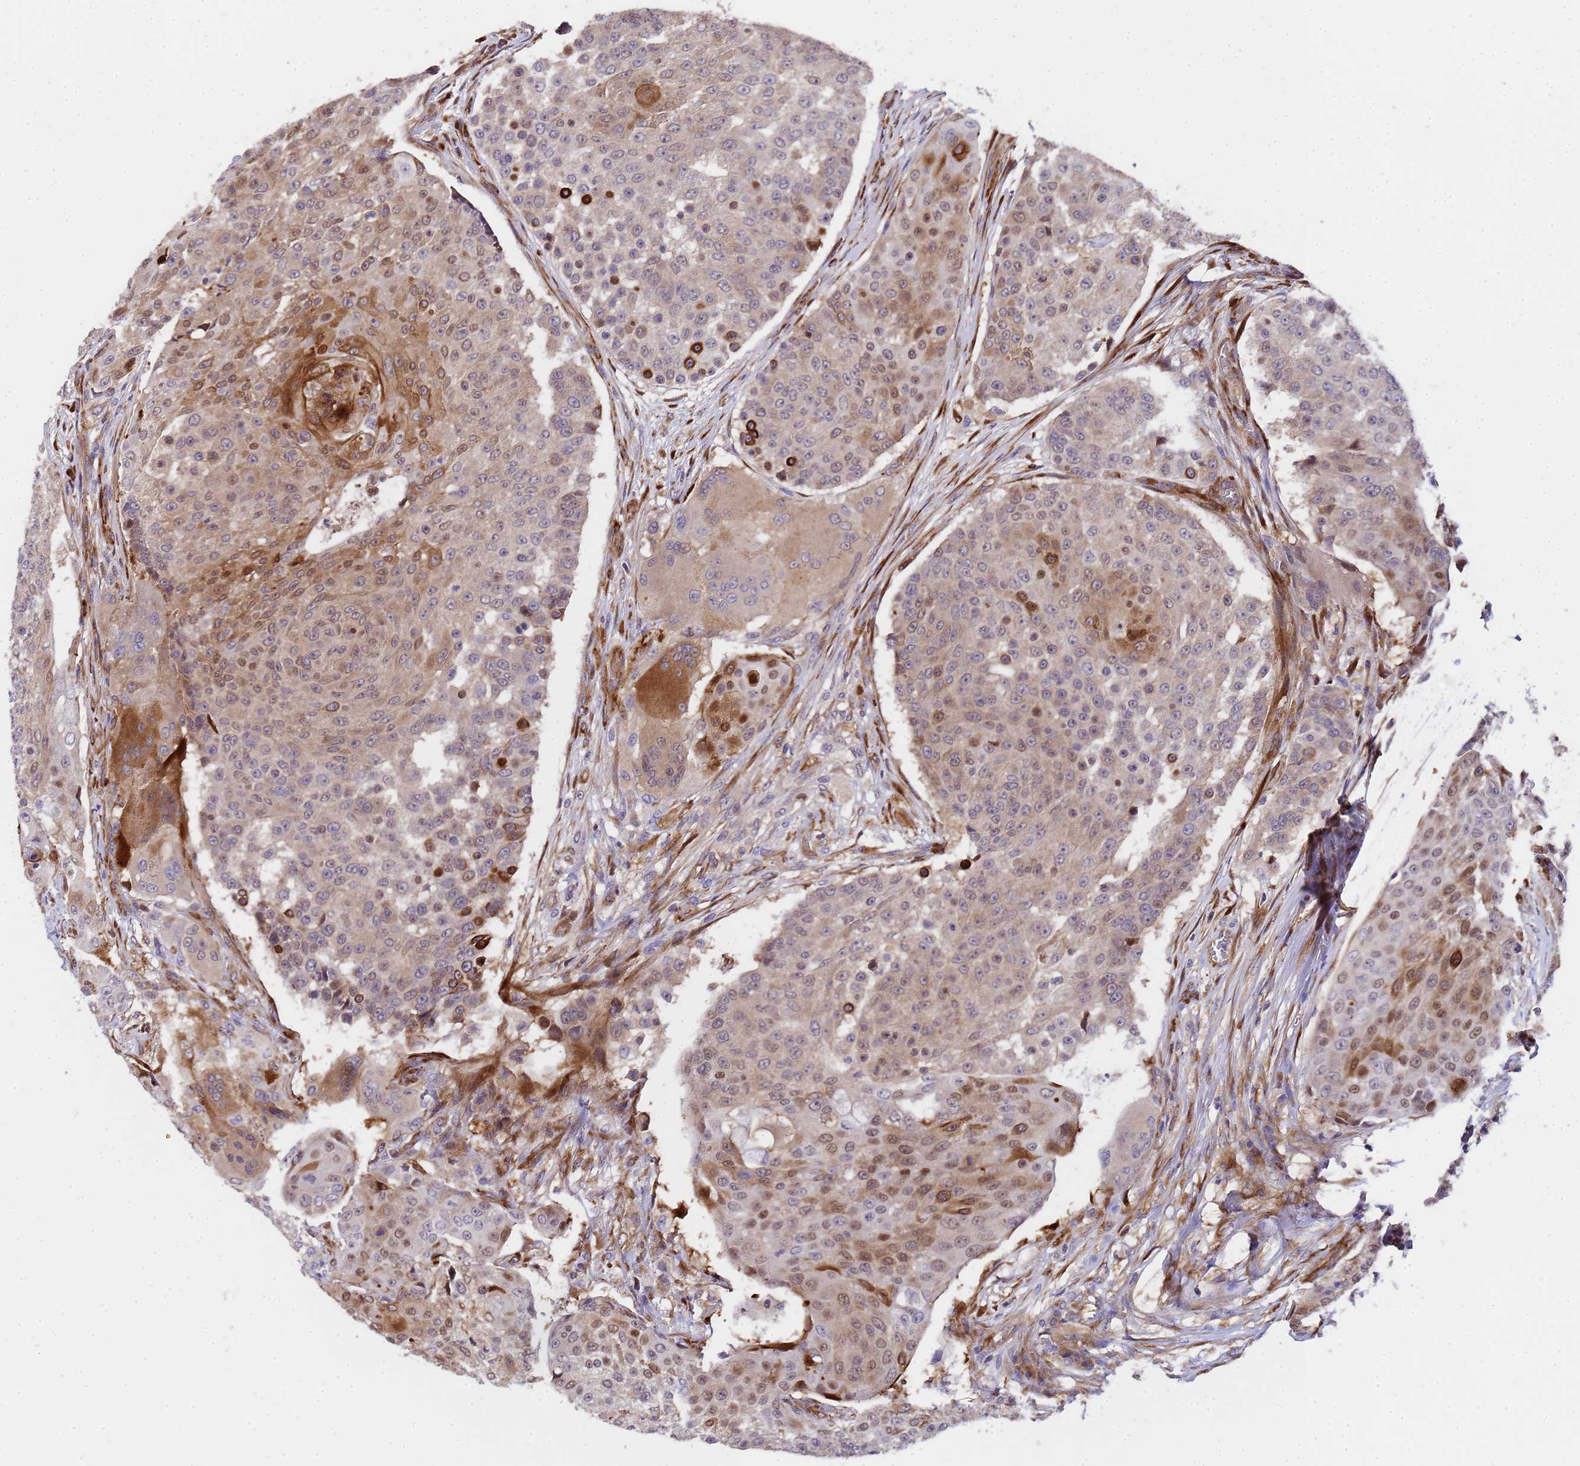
{"staining": {"intensity": "moderate", "quantity": "25%-75%", "location": "cytoplasmic/membranous,nuclear"}, "tissue": "urothelial cancer", "cell_type": "Tumor cells", "image_type": "cancer", "snomed": [{"axis": "morphology", "description": "Urothelial carcinoma, High grade"}, {"axis": "topography", "description": "Urinary bladder"}], "caption": "Urothelial cancer stained with a brown dye demonstrates moderate cytoplasmic/membranous and nuclear positive positivity in approximately 25%-75% of tumor cells.", "gene": "MOCS1", "patient": {"sex": "female", "age": 63}}